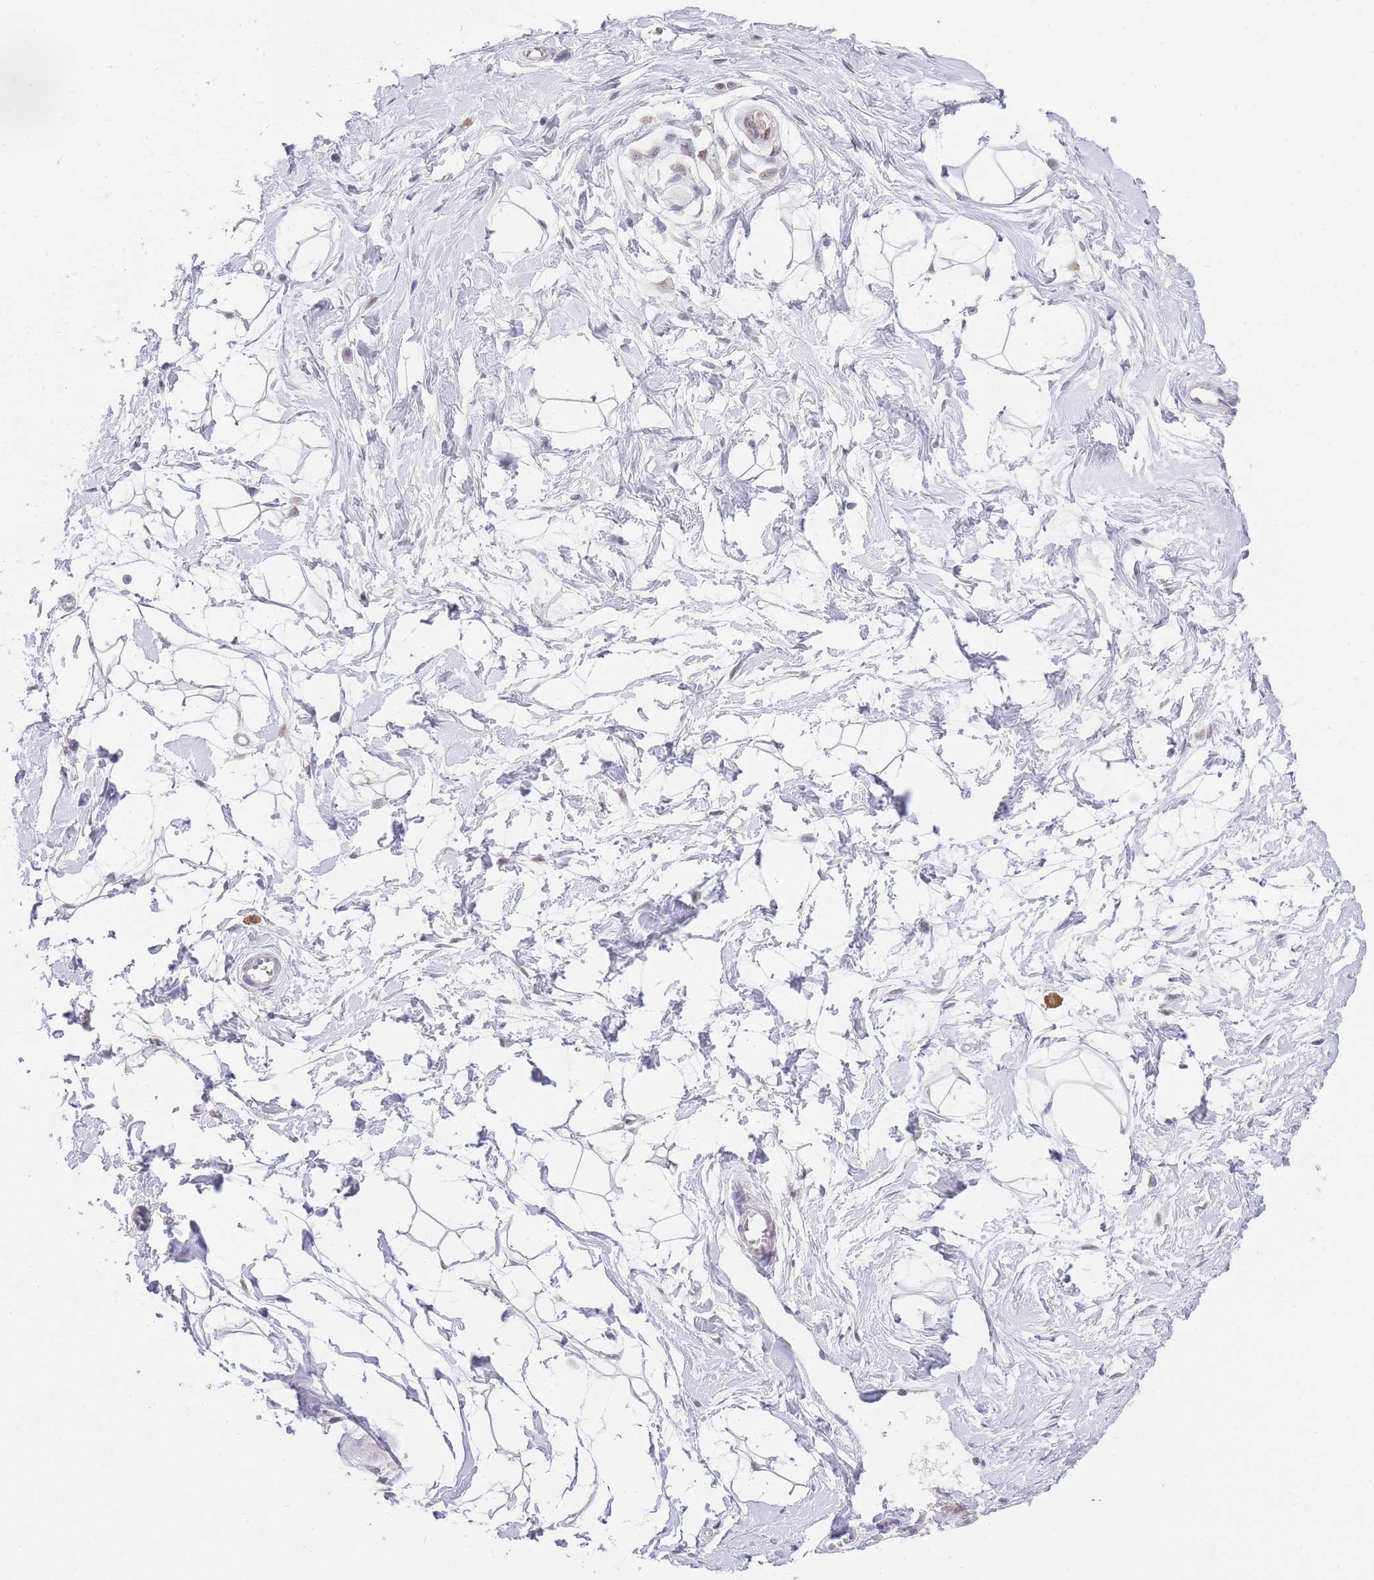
{"staining": {"intensity": "negative", "quantity": "none", "location": "none"}, "tissue": "breast", "cell_type": "Adipocytes", "image_type": "normal", "snomed": [{"axis": "morphology", "description": "Normal tissue, NOS"}, {"axis": "topography", "description": "Breast"}], "caption": "Adipocytes are negative for protein expression in unremarkable human breast. (Stains: DAB IHC with hematoxylin counter stain, Microscopy: brightfield microscopy at high magnification).", "gene": "UBXN7", "patient": {"sex": "female", "age": 45}}